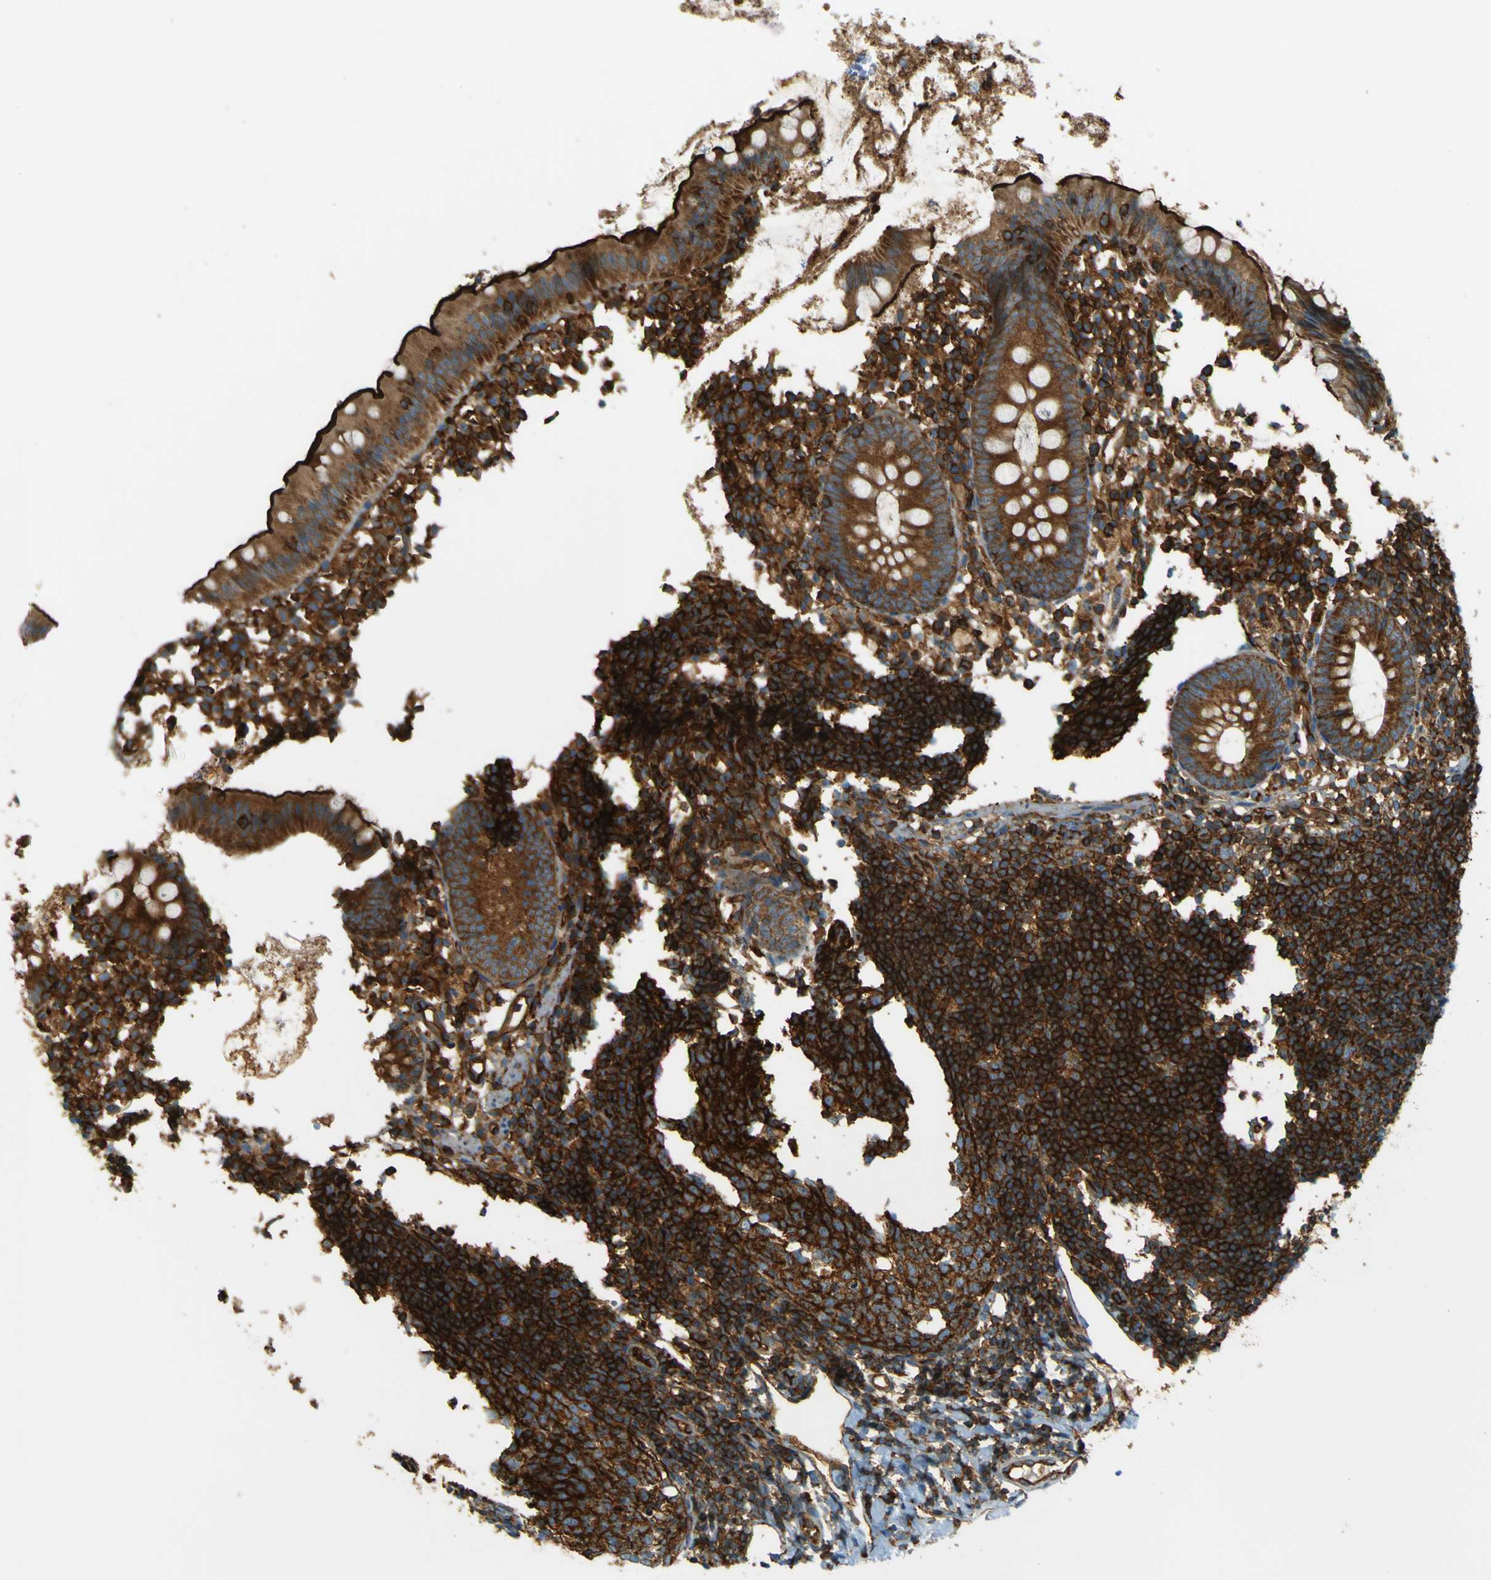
{"staining": {"intensity": "moderate", "quantity": ">75%", "location": "cytoplasmic/membranous"}, "tissue": "appendix", "cell_type": "Glandular cells", "image_type": "normal", "snomed": [{"axis": "morphology", "description": "Normal tissue, NOS"}, {"axis": "topography", "description": "Appendix"}], "caption": "High-power microscopy captured an immunohistochemistry photomicrograph of normal appendix, revealing moderate cytoplasmic/membranous expression in about >75% of glandular cells. The protein is stained brown, and the nuclei are stained in blue (DAB (3,3'-diaminobenzidine) IHC with brightfield microscopy, high magnification).", "gene": "DNAJC5", "patient": {"sex": "female", "age": 20}}